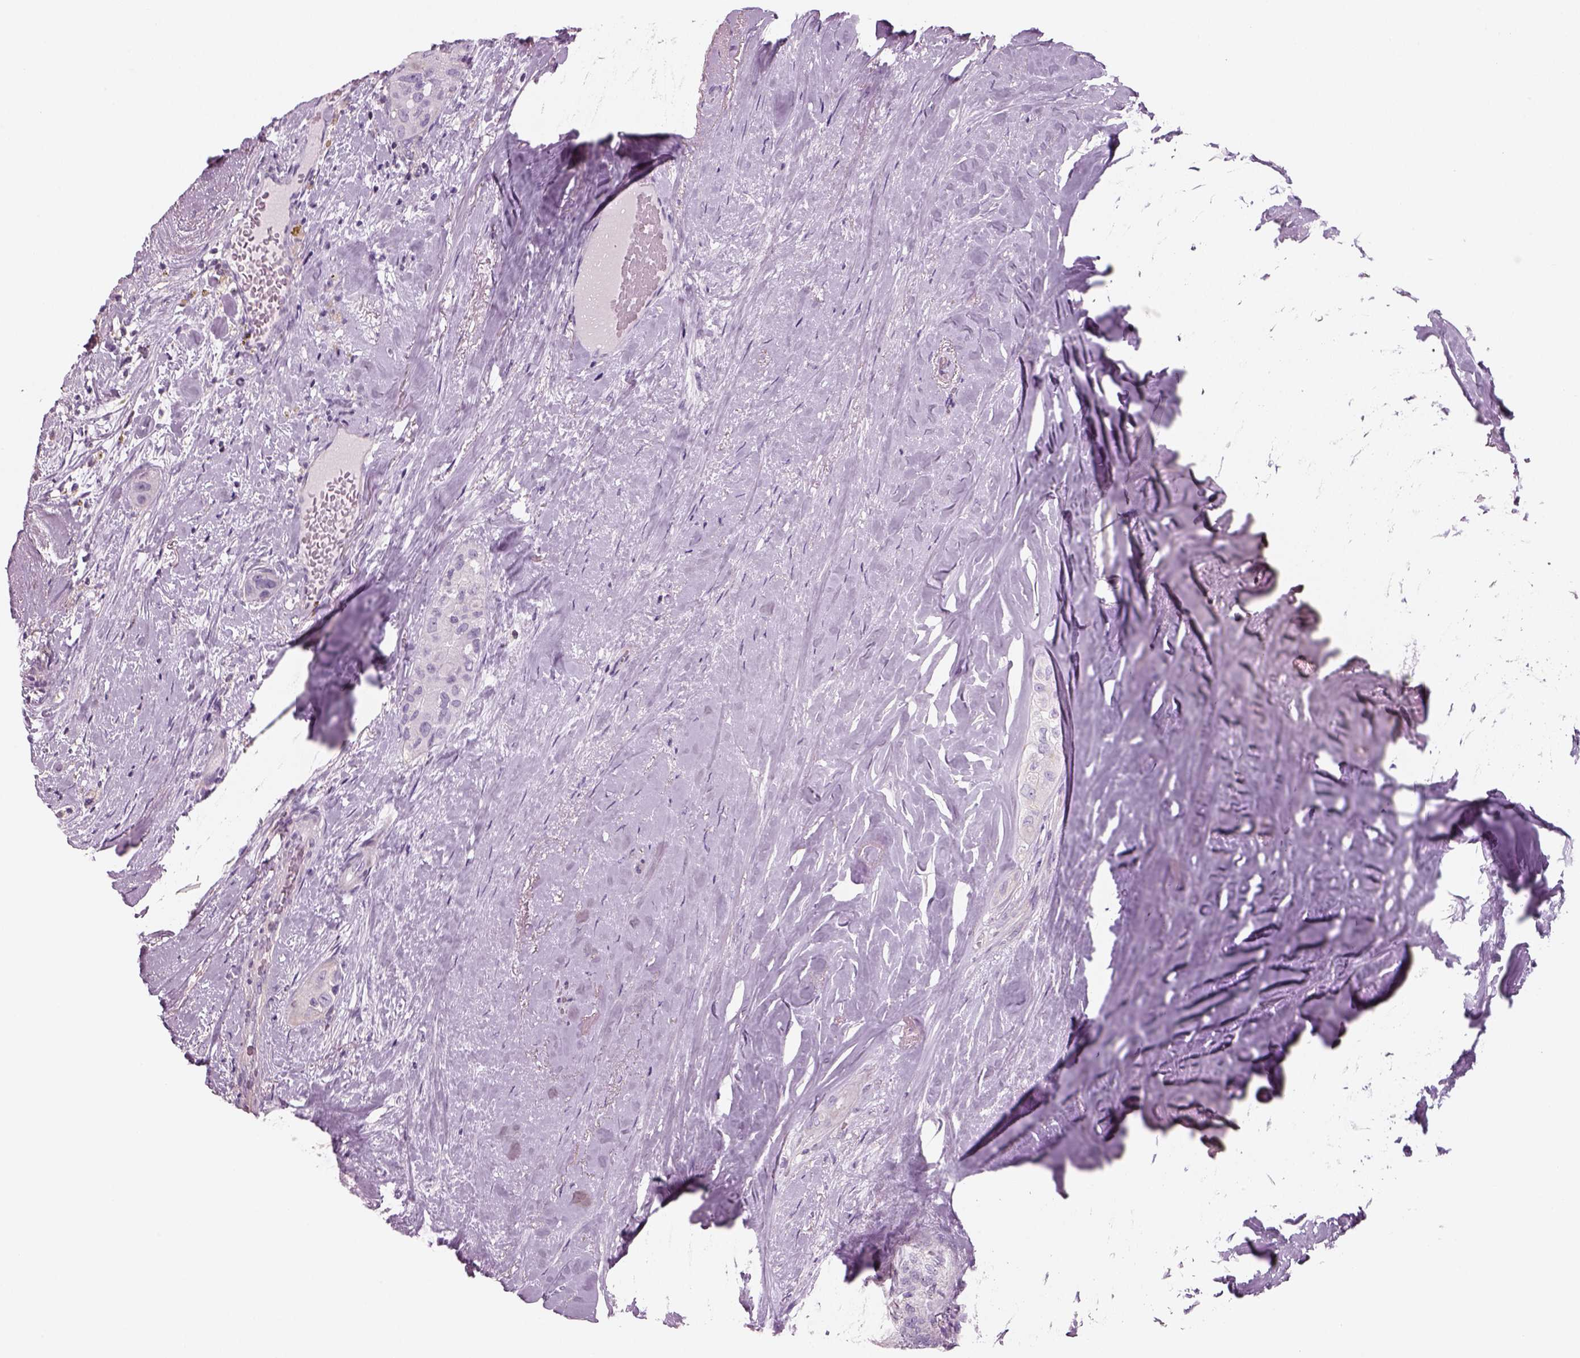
{"staining": {"intensity": "negative", "quantity": "none", "location": "none"}, "tissue": "thyroid cancer", "cell_type": "Tumor cells", "image_type": "cancer", "snomed": [{"axis": "morphology", "description": "Follicular adenoma carcinoma, NOS"}, {"axis": "topography", "description": "Thyroid gland"}], "caption": "Immunohistochemistry (IHC) micrograph of neoplastic tissue: thyroid cancer stained with DAB (3,3'-diaminobenzidine) demonstrates no significant protein staining in tumor cells. The staining was performed using DAB (3,3'-diaminobenzidine) to visualize the protein expression in brown, while the nuclei were stained in blue with hematoxylin (Magnification: 20x).", "gene": "SLC1A7", "patient": {"sex": "male", "age": 75}}